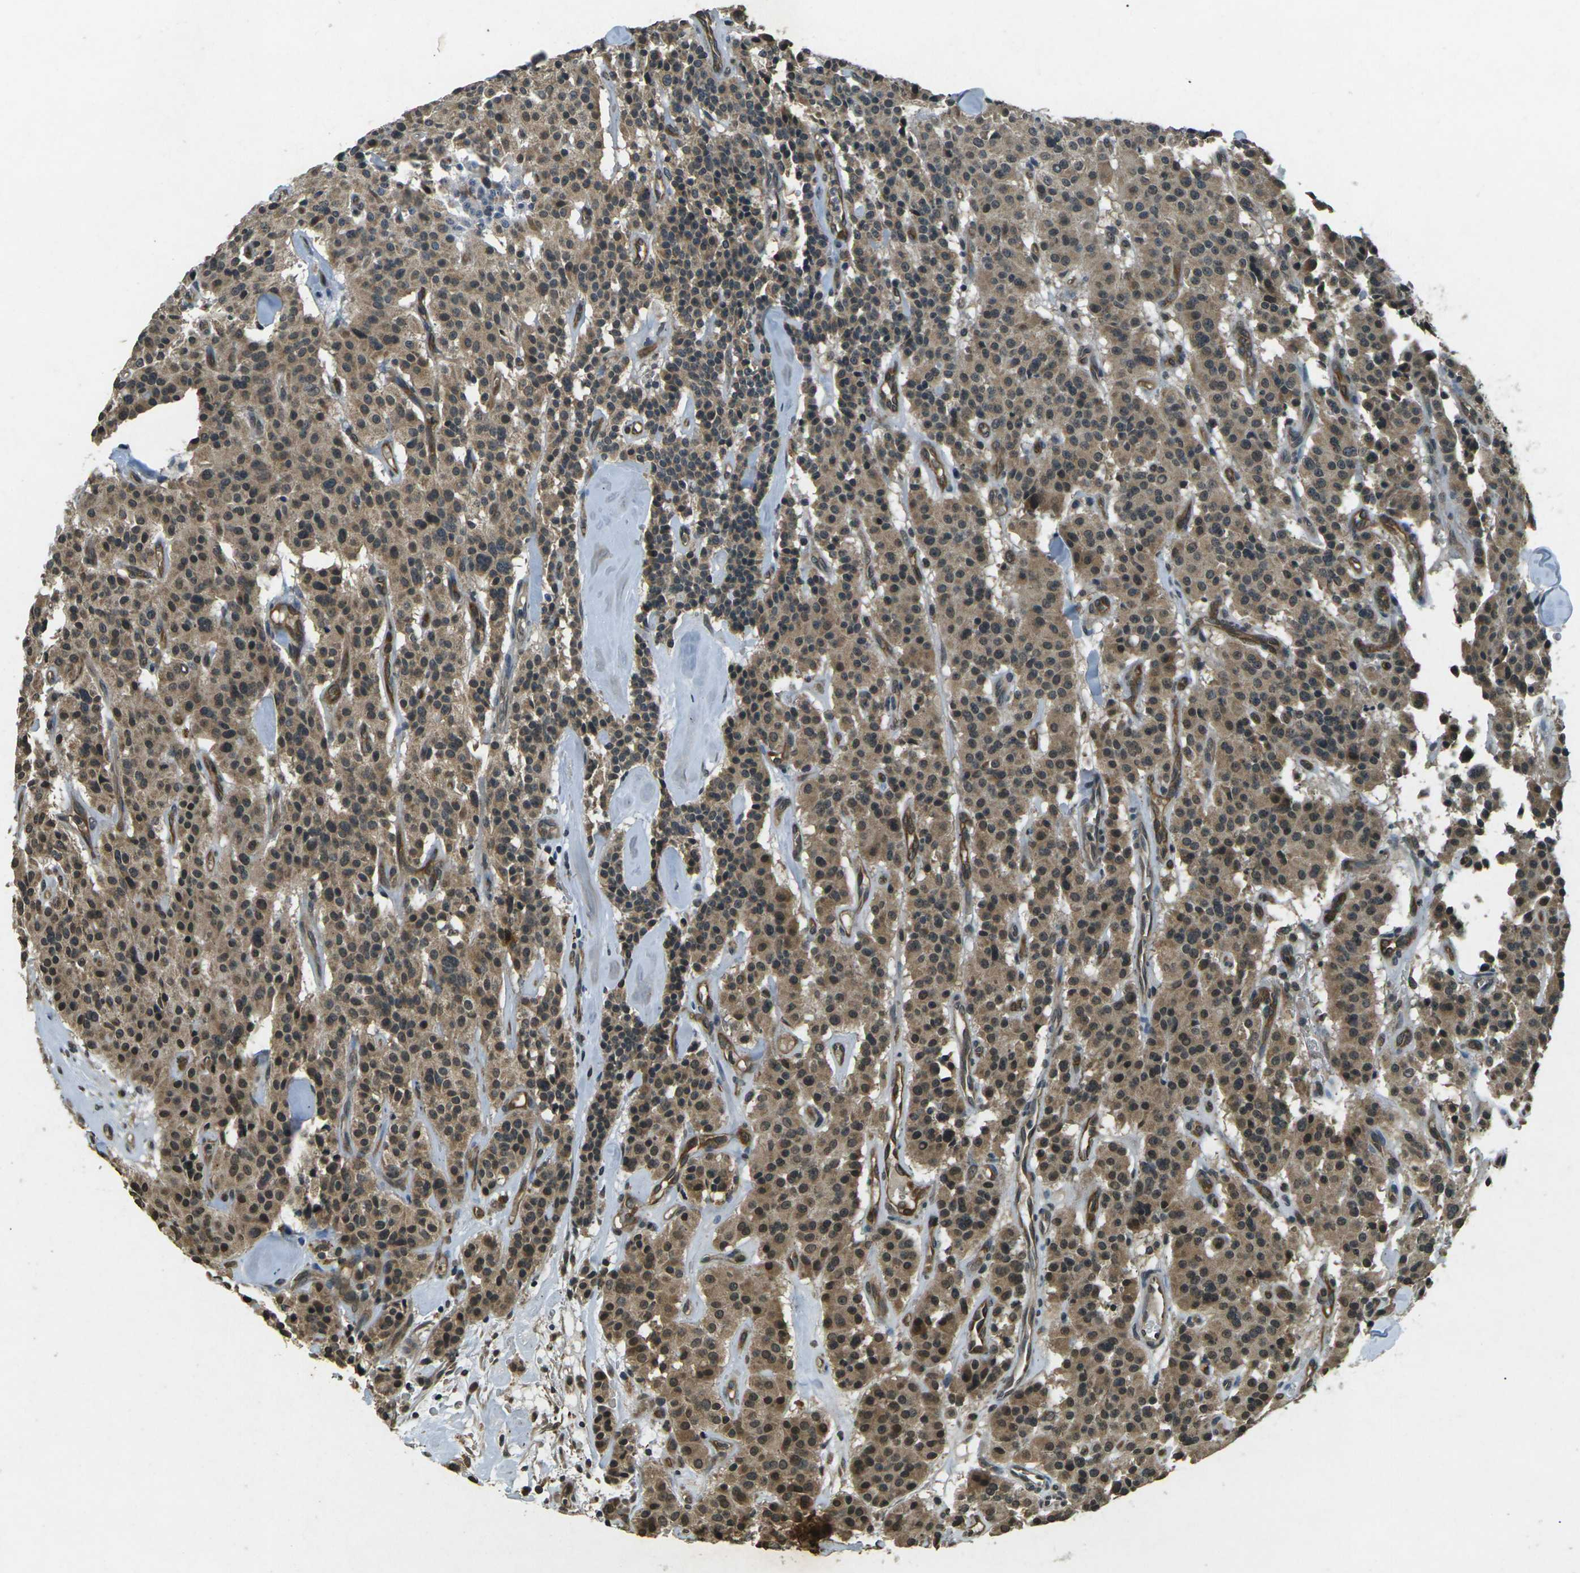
{"staining": {"intensity": "moderate", "quantity": ">75%", "location": "cytoplasmic/membranous"}, "tissue": "carcinoid", "cell_type": "Tumor cells", "image_type": "cancer", "snomed": [{"axis": "morphology", "description": "Carcinoid, malignant, NOS"}, {"axis": "topography", "description": "Lung"}], "caption": "Protein positivity by immunohistochemistry (IHC) reveals moderate cytoplasmic/membranous positivity in approximately >75% of tumor cells in carcinoid (malignant). The protein of interest is stained brown, and the nuclei are stained in blue (DAB (3,3'-diaminobenzidine) IHC with brightfield microscopy, high magnification).", "gene": "PDE2A", "patient": {"sex": "male", "age": 30}}